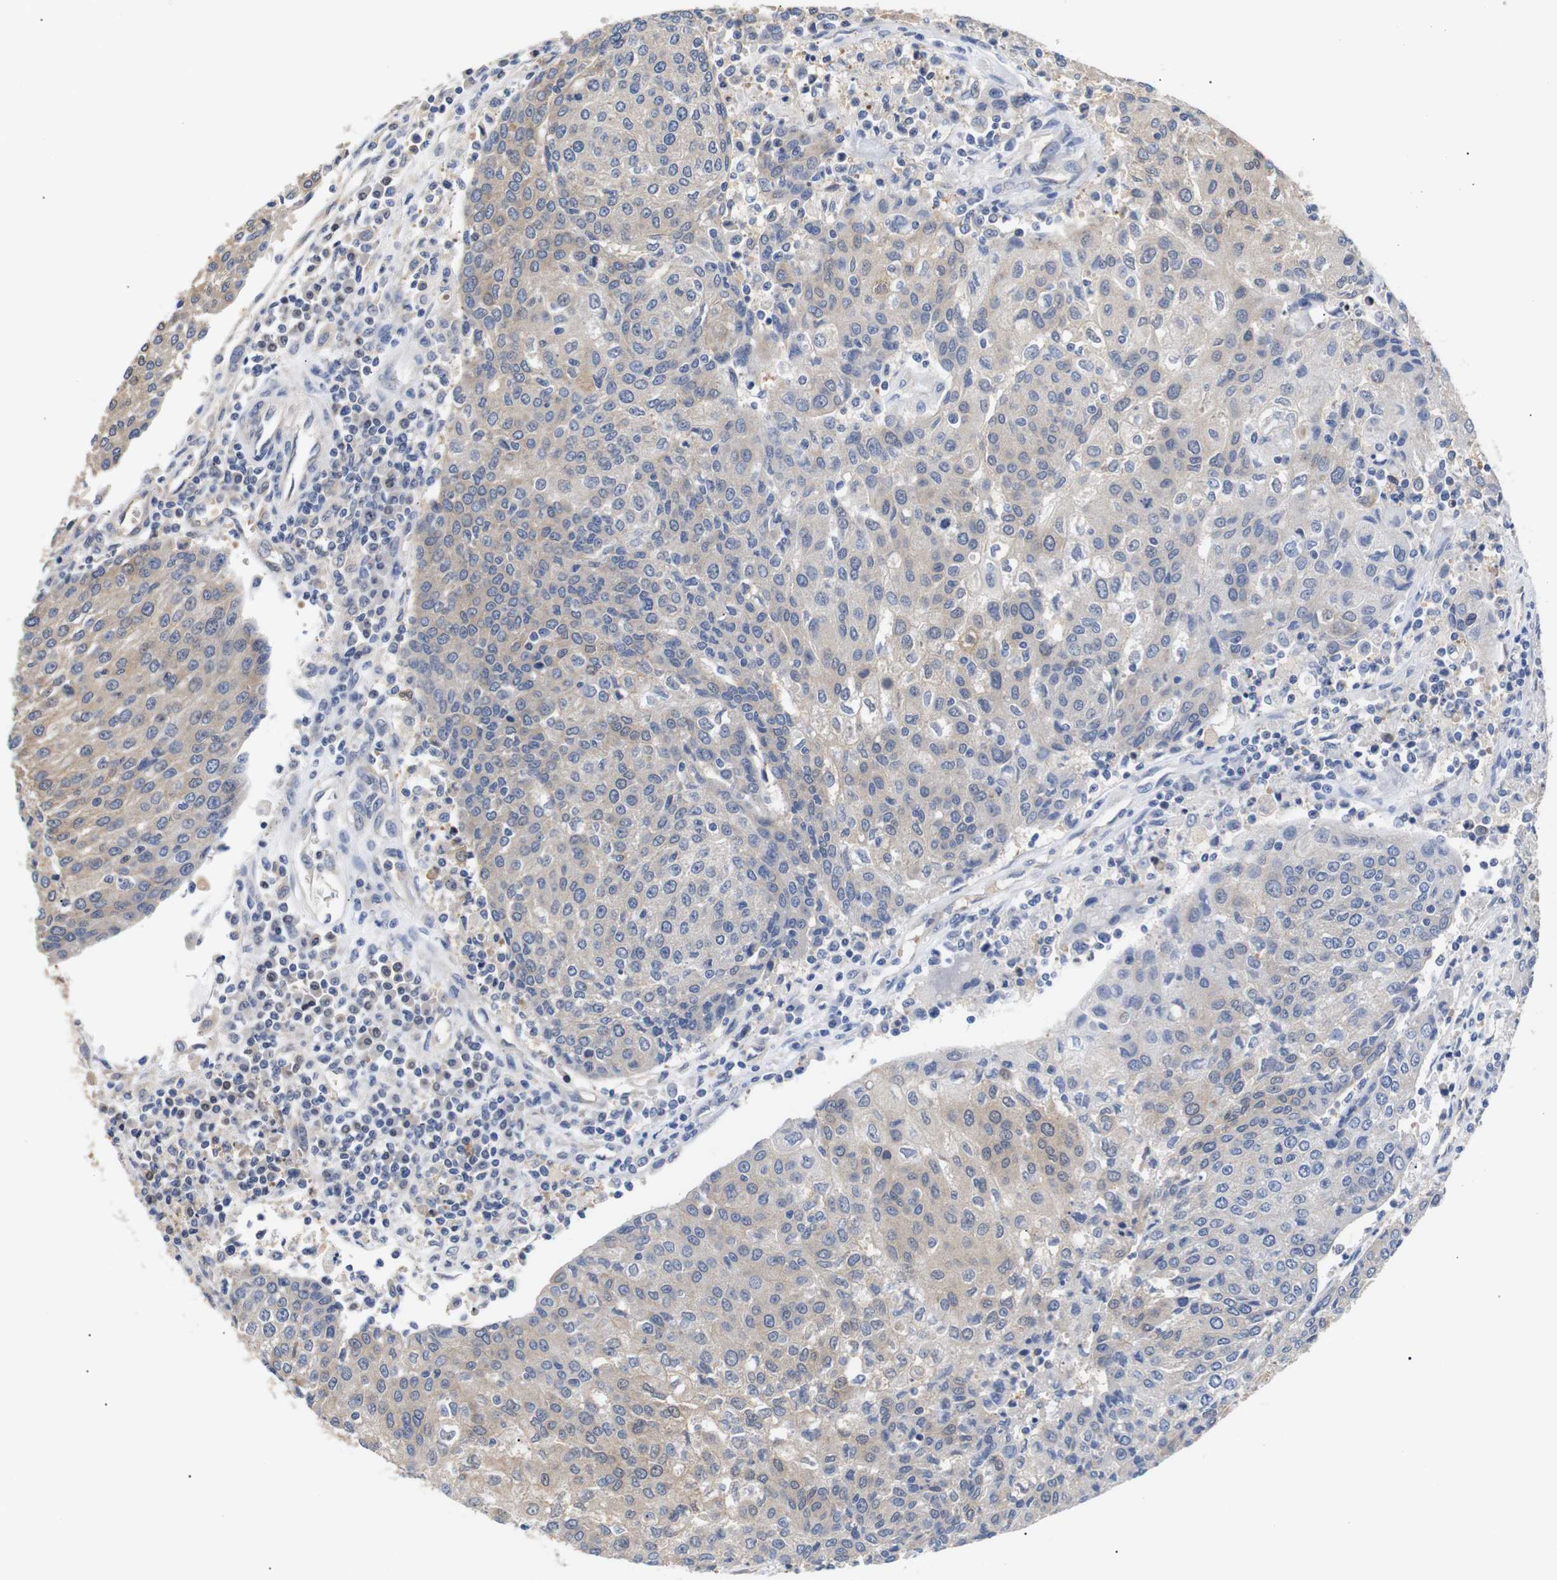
{"staining": {"intensity": "moderate", "quantity": "25%-75%", "location": "cytoplasmic/membranous"}, "tissue": "urothelial cancer", "cell_type": "Tumor cells", "image_type": "cancer", "snomed": [{"axis": "morphology", "description": "Urothelial carcinoma, High grade"}, {"axis": "topography", "description": "Urinary bladder"}], "caption": "This is a photomicrograph of immunohistochemistry (IHC) staining of urothelial carcinoma (high-grade), which shows moderate staining in the cytoplasmic/membranous of tumor cells.", "gene": "DDR1", "patient": {"sex": "female", "age": 85}}